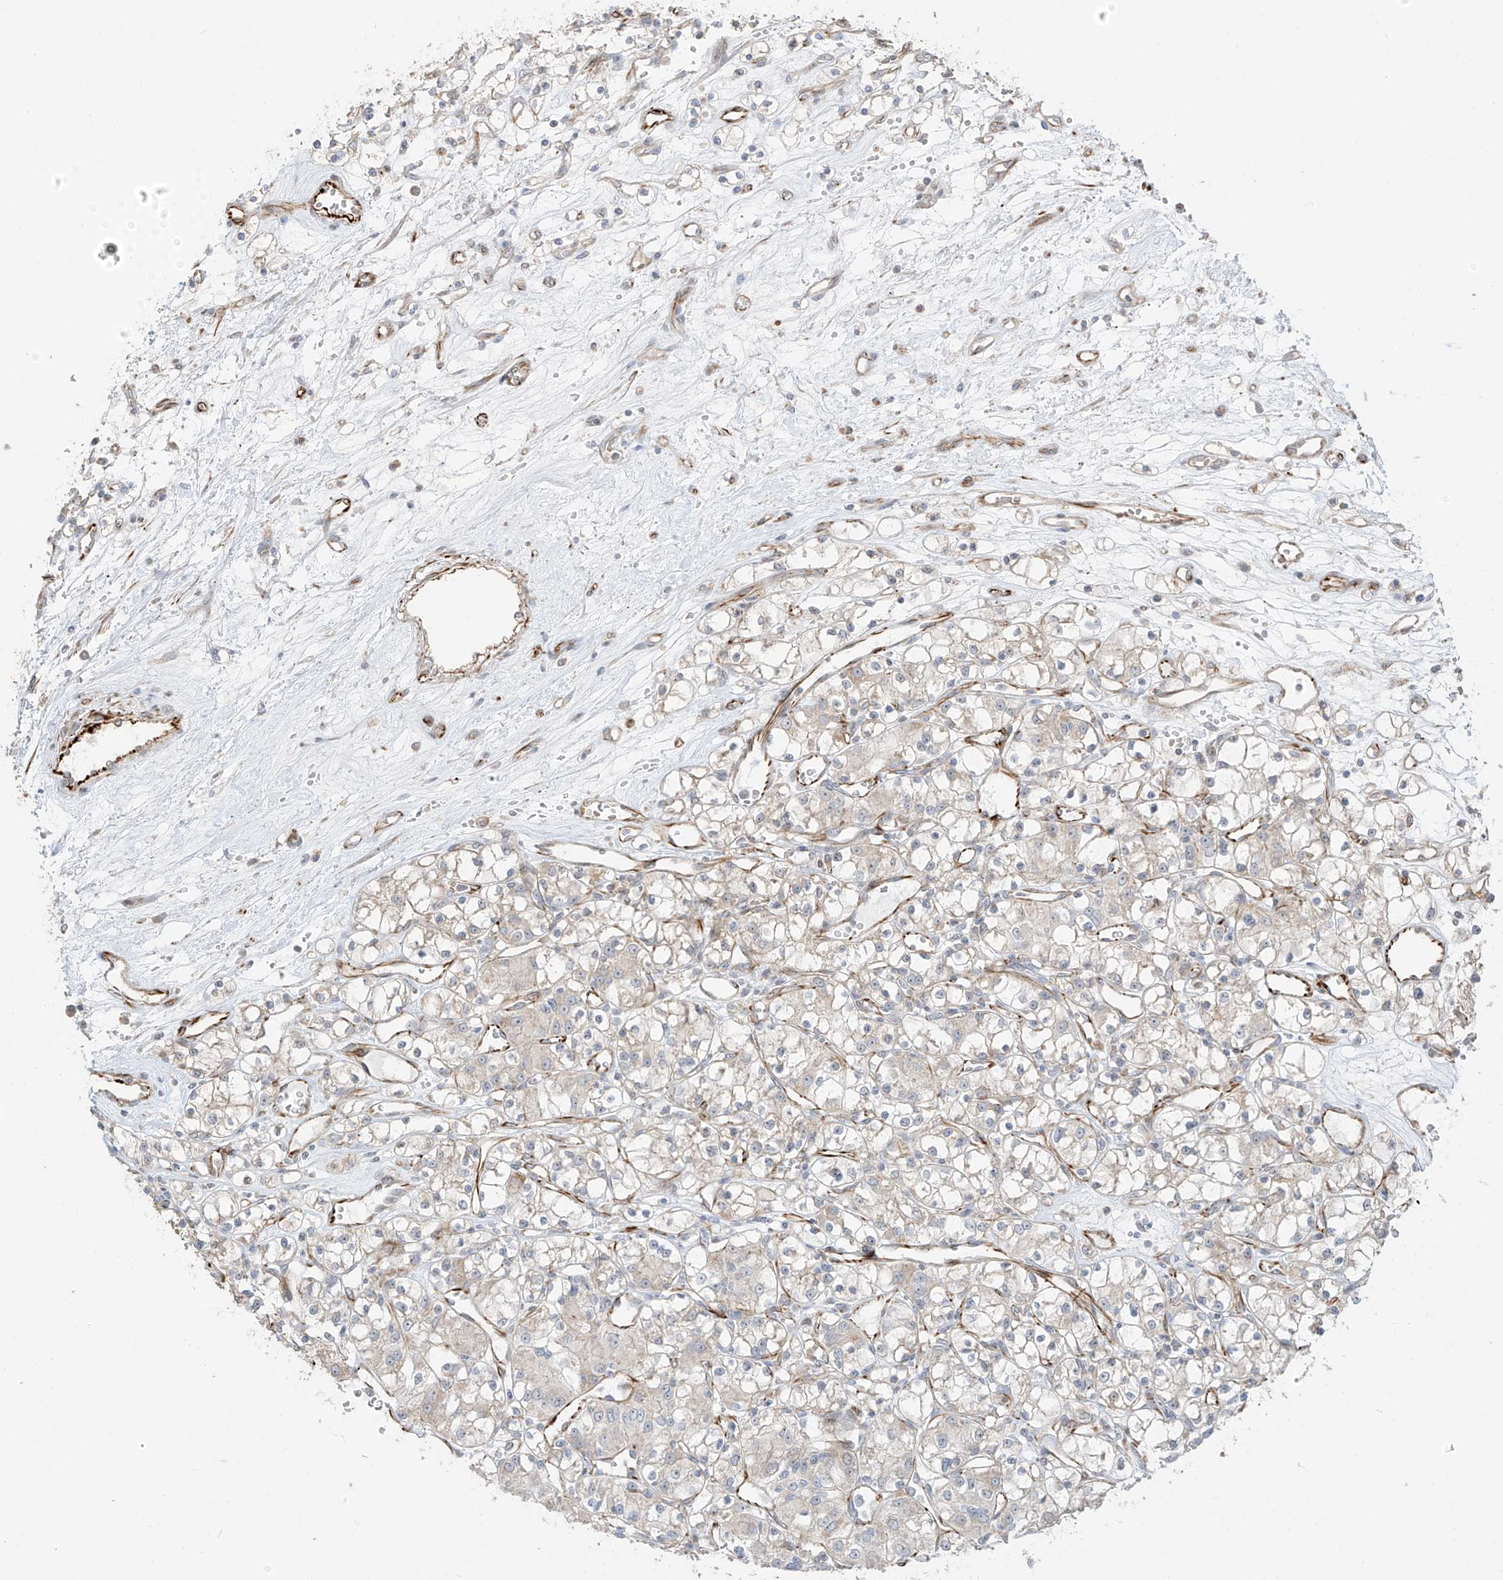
{"staining": {"intensity": "negative", "quantity": "none", "location": "none"}, "tissue": "renal cancer", "cell_type": "Tumor cells", "image_type": "cancer", "snomed": [{"axis": "morphology", "description": "Adenocarcinoma, NOS"}, {"axis": "topography", "description": "Kidney"}], "caption": "A photomicrograph of renal cancer stained for a protein demonstrates no brown staining in tumor cells. (DAB (3,3'-diaminobenzidine) immunohistochemistry, high magnification).", "gene": "DCDC2", "patient": {"sex": "female", "age": 59}}